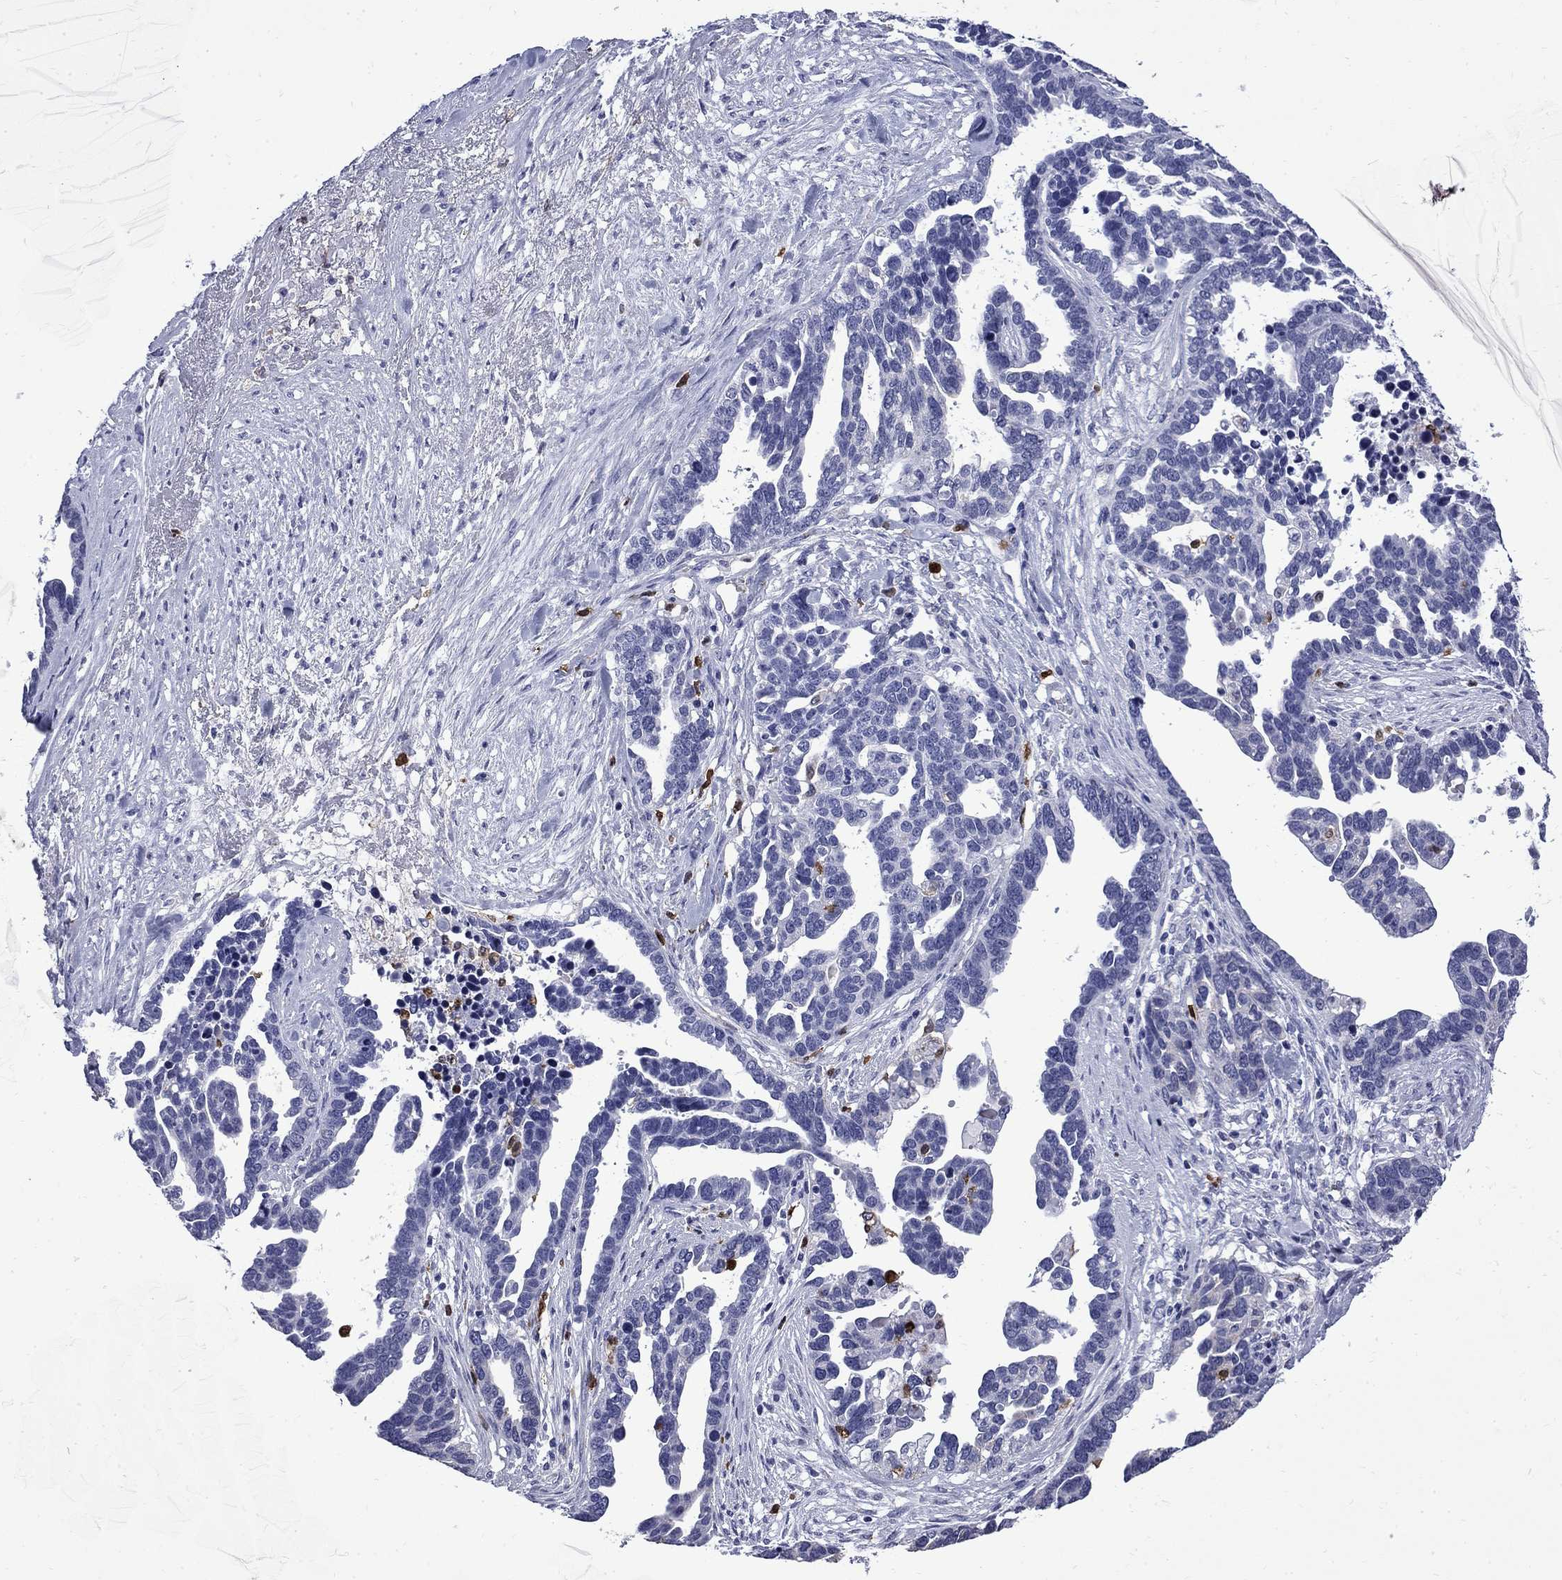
{"staining": {"intensity": "negative", "quantity": "none", "location": "none"}, "tissue": "ovarian cancer", "cell_type": "Tumor cells", "image_type": "cancer", "snomed": [{"axis": "morphology", "description": "Cystadenocarcinoma, serous, NOS"}, {"axis": "topography", "description": "Ovary"}], "caption": "DAB (3,3'-diaminobenzidine) immunohistochemical staining of human ovarian cancer displays no significant positivity in tumor cells.", "gene": "TRIM29", "patient": {"sex": "female", "age": 54}}